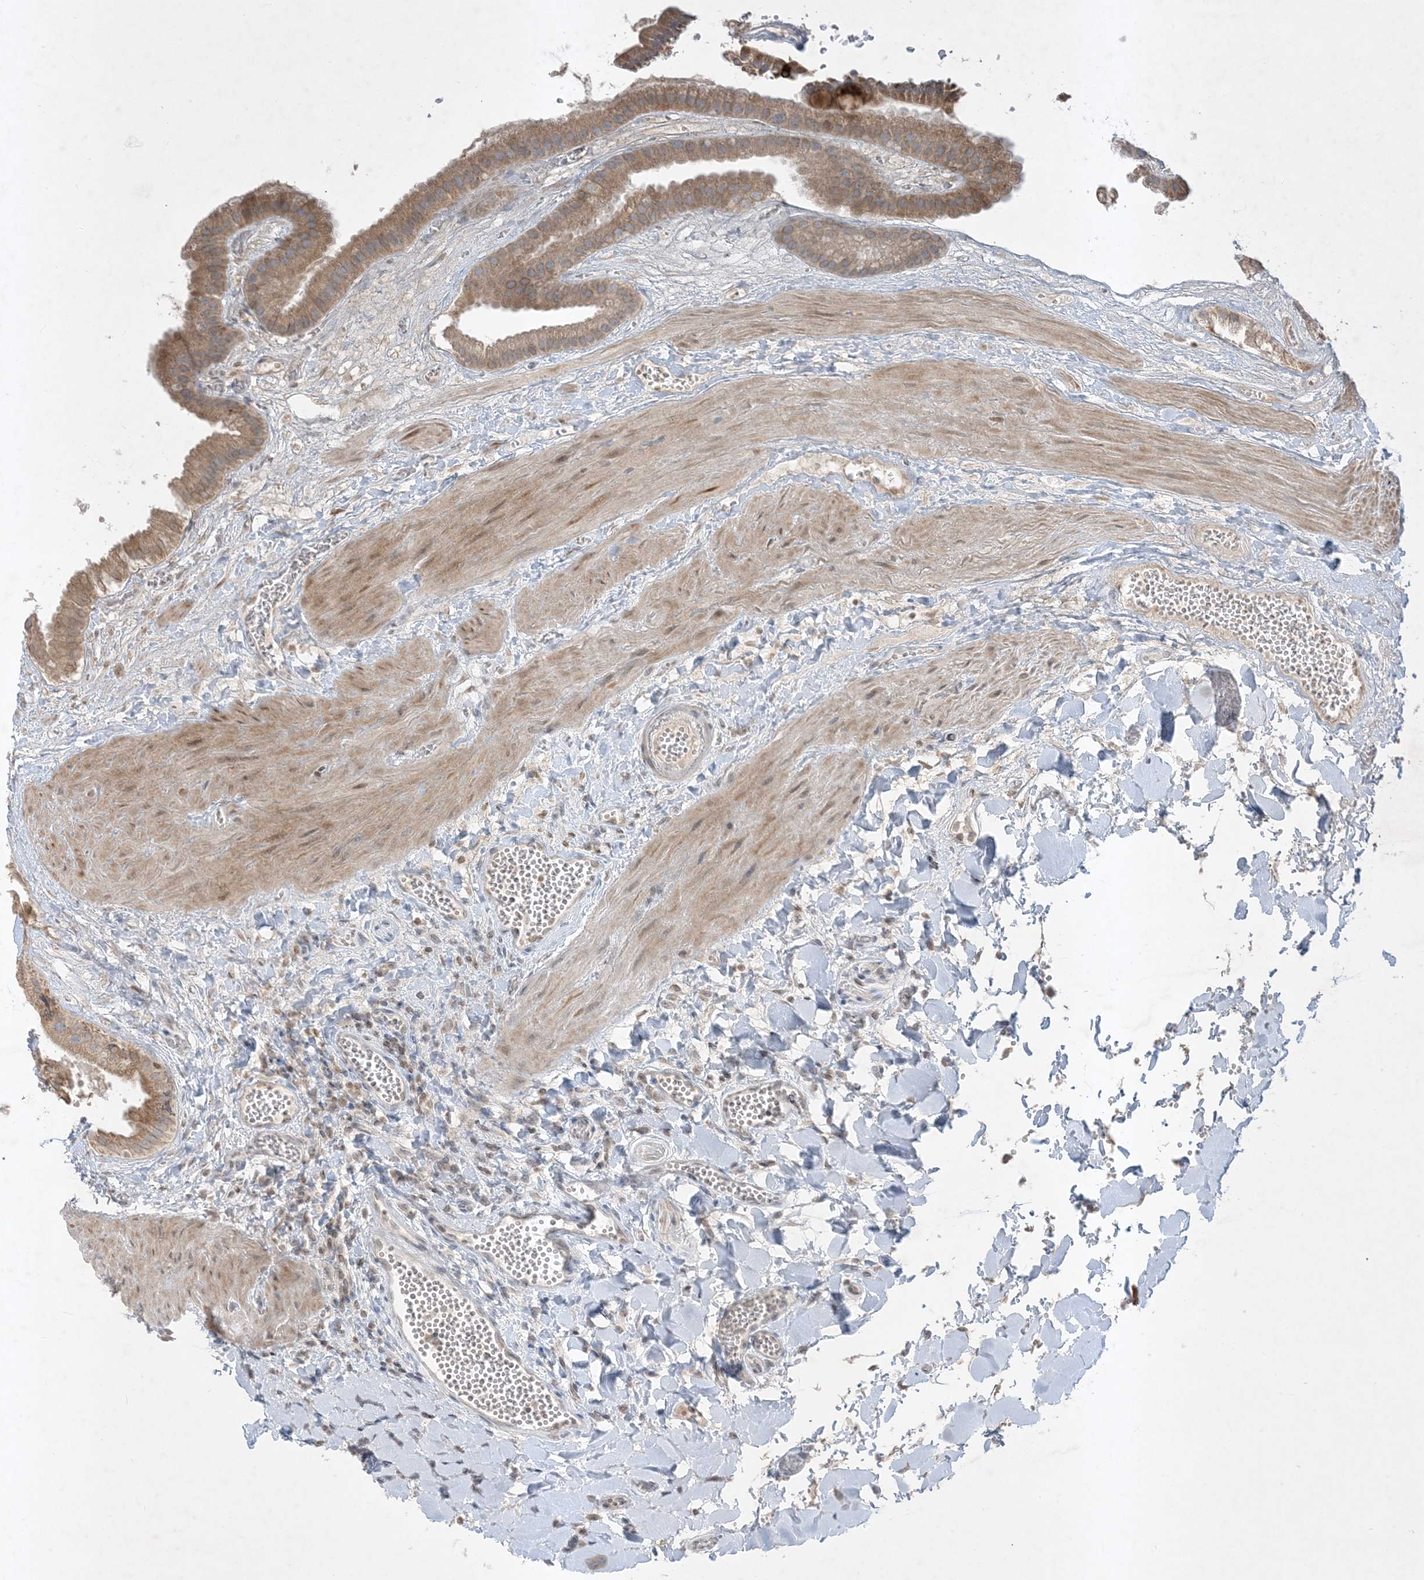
{"staining": {"intensity": "moderate", "quantity": ">75%", "location": "cytoplasmic/membranous"}, "tissue": "gallbladder", "cell_type": "Glandular cells", "image_type": "normal", "snomed": [{"axis": "morphology", "description": "Normal tissue, NOS"}, {"axis": "topography", "description": "Gallbladder"}], "caption": "This image exhibits immunohistochemistry staining of benign human gallbladder, with medium moderate cytoplasmic/membranous positivity in approximately >75% of glandular cells.", "gene": "FNDC1", "patient": {"sex": "male", "age": 55}}